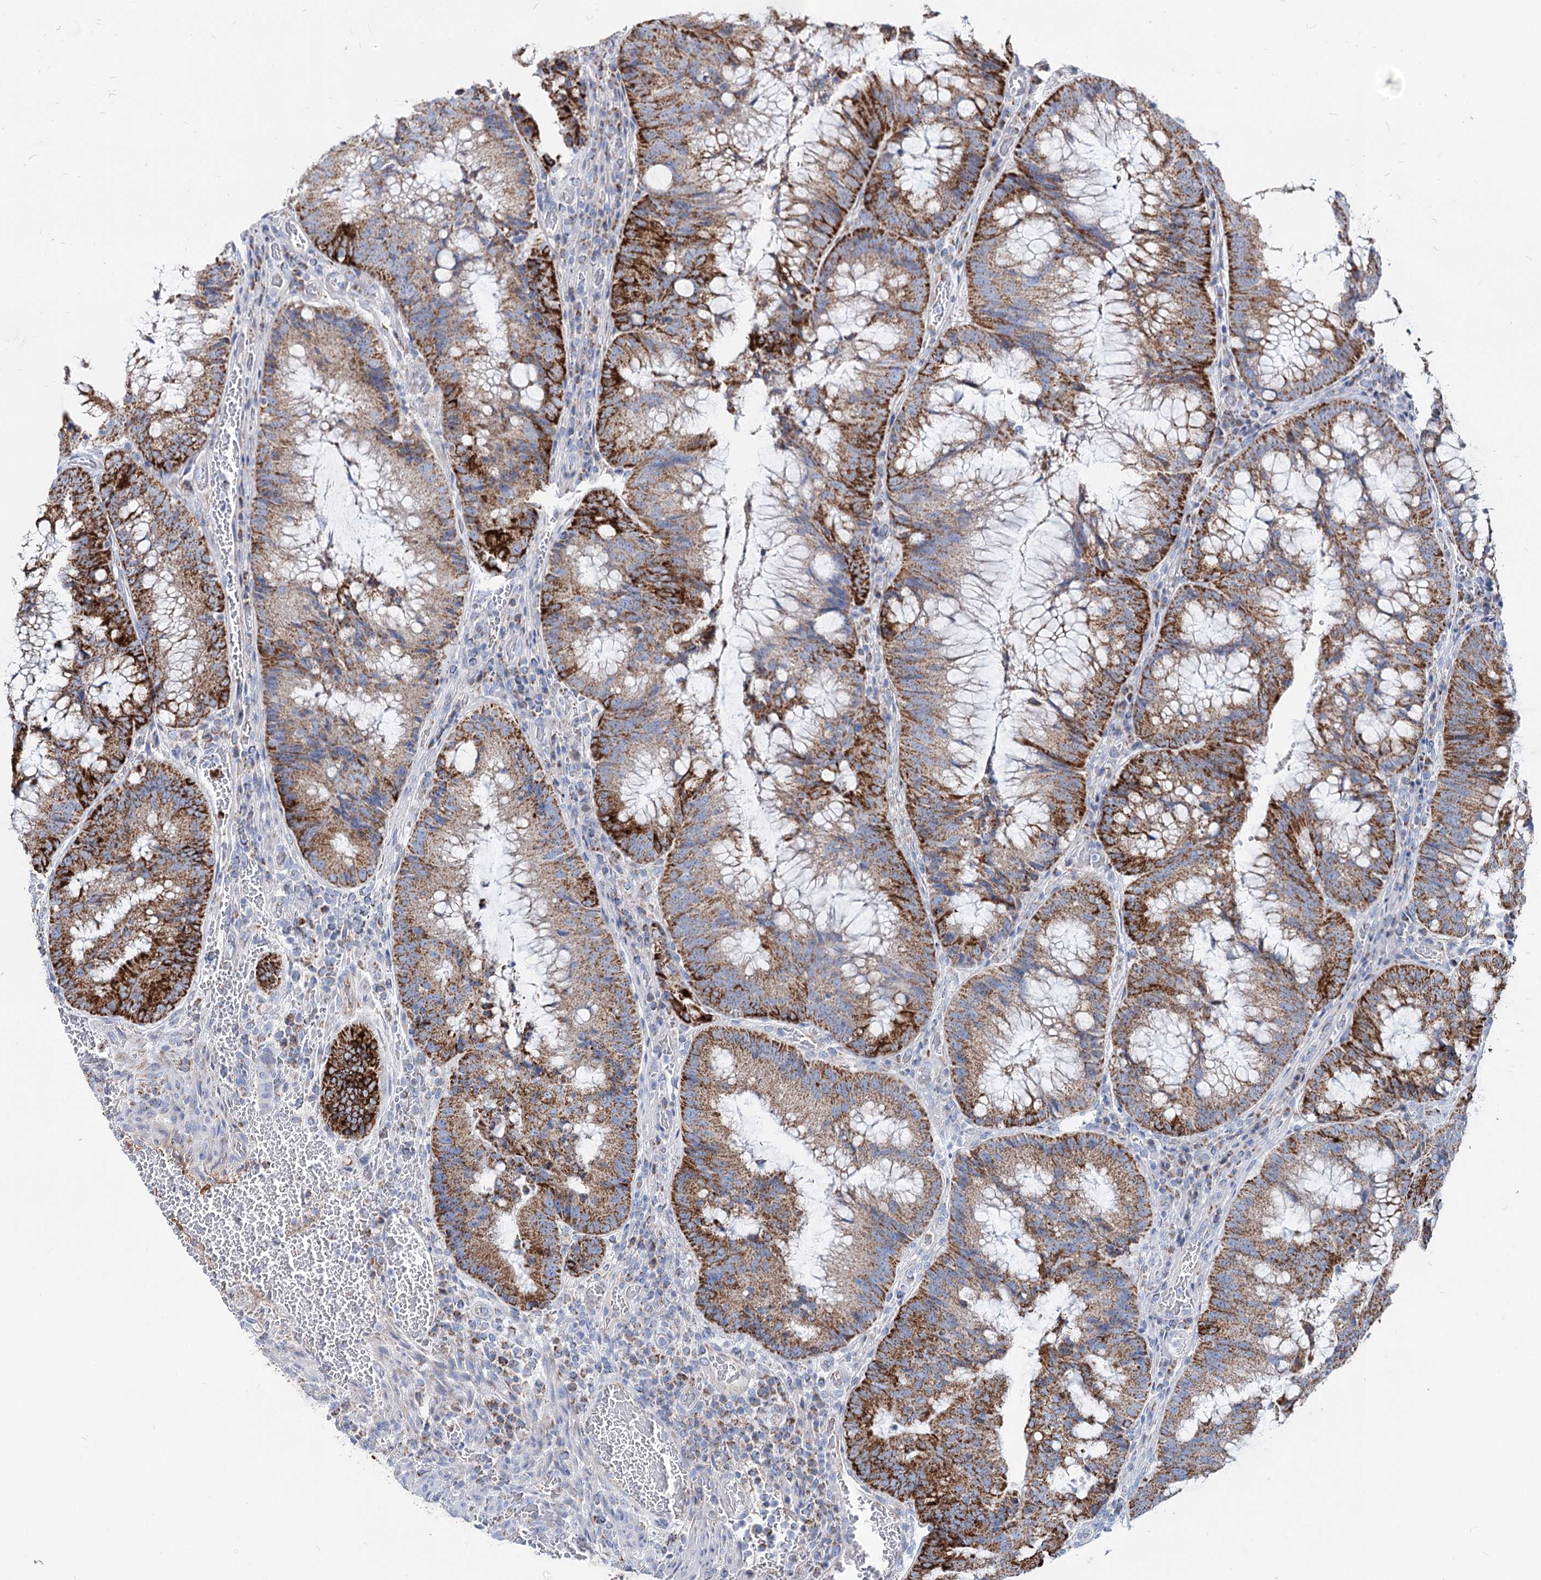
{"staining": {"intensity": "strong", "quantity": ">75%", "location": "cytoplasmic/membranous"}, "tissue": "colorectal cancer", "cell_type": "Tumor cells", "image_type": "cancer", "snomed": [{"axis": "morphology", "description": "Adenocarcinoma, NOS"}, {"axis": "topography", "description": "Rectum"}], "caption": "Protein analysis of colorectal cancer (adenocarcinoma) tissue exhibits strong cytoplasmic/membranous staining in approximately >75% of tumor cells. (brown staining indicates protein expression, while blue staining denotes nuclei).", "gene": "MCCC2", "patient": {"sex": "male", "age": 69}}